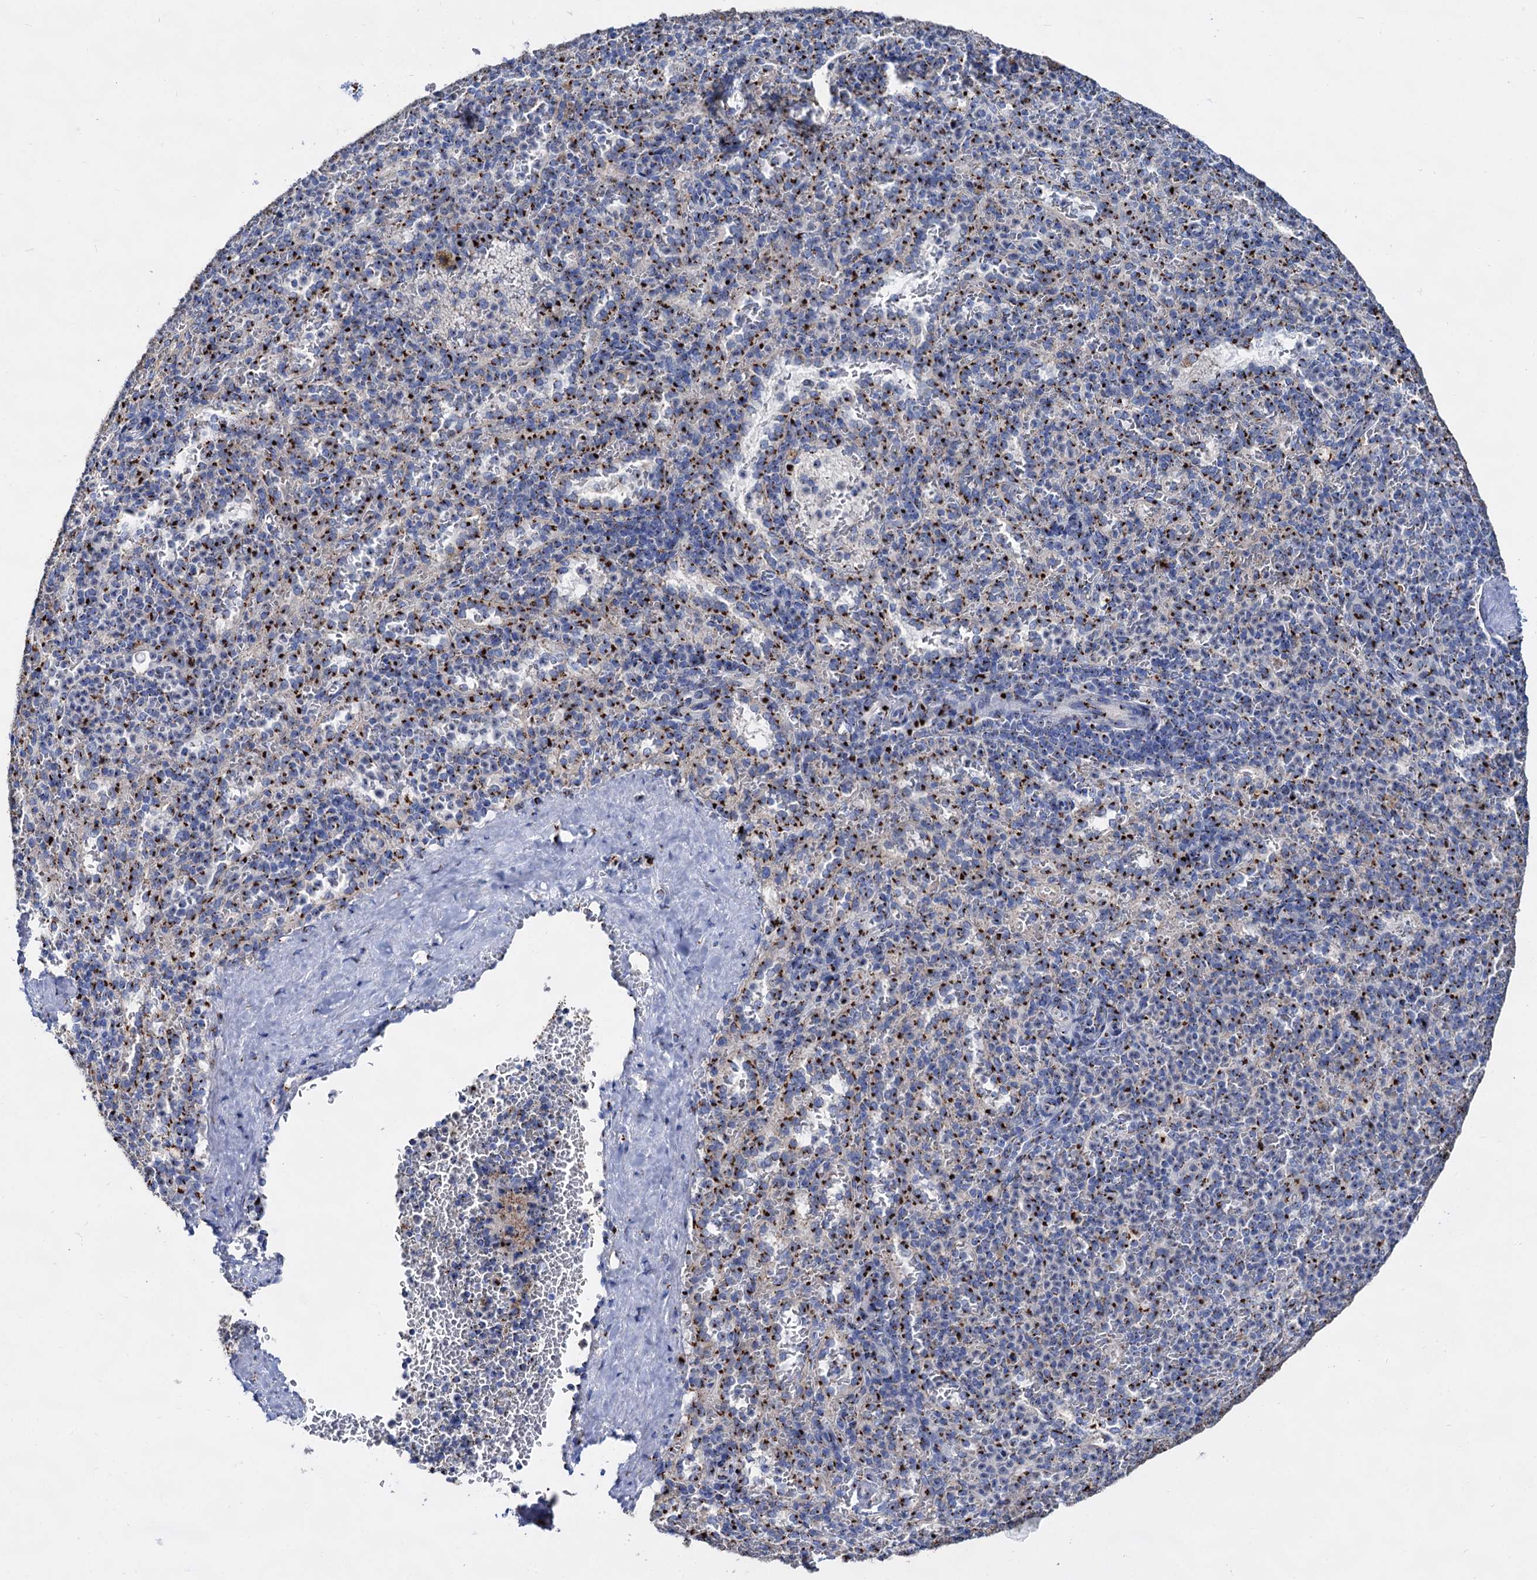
{"staining": {"intensity": "strong", "quantity": "25%-75%", "location": "cytoplasmic/membranous"}, "tissue": "spleen", "cell_type": "Cells in red pulp", "image_type": "normal", "snomed": [{"axis": "morphology", "description": "Normal tissue, NOS"}, {"axis": "topography", "description": "Spleen"}], "caption": "Immunohistochemical staining of unremarkable spleen shows strong cytoplasmic/membranous protein positivity in approximately 25%-75% of cells in red pulp.", "gene": "TM9SF3", "patient": {"sex": "female", "age": 21}}